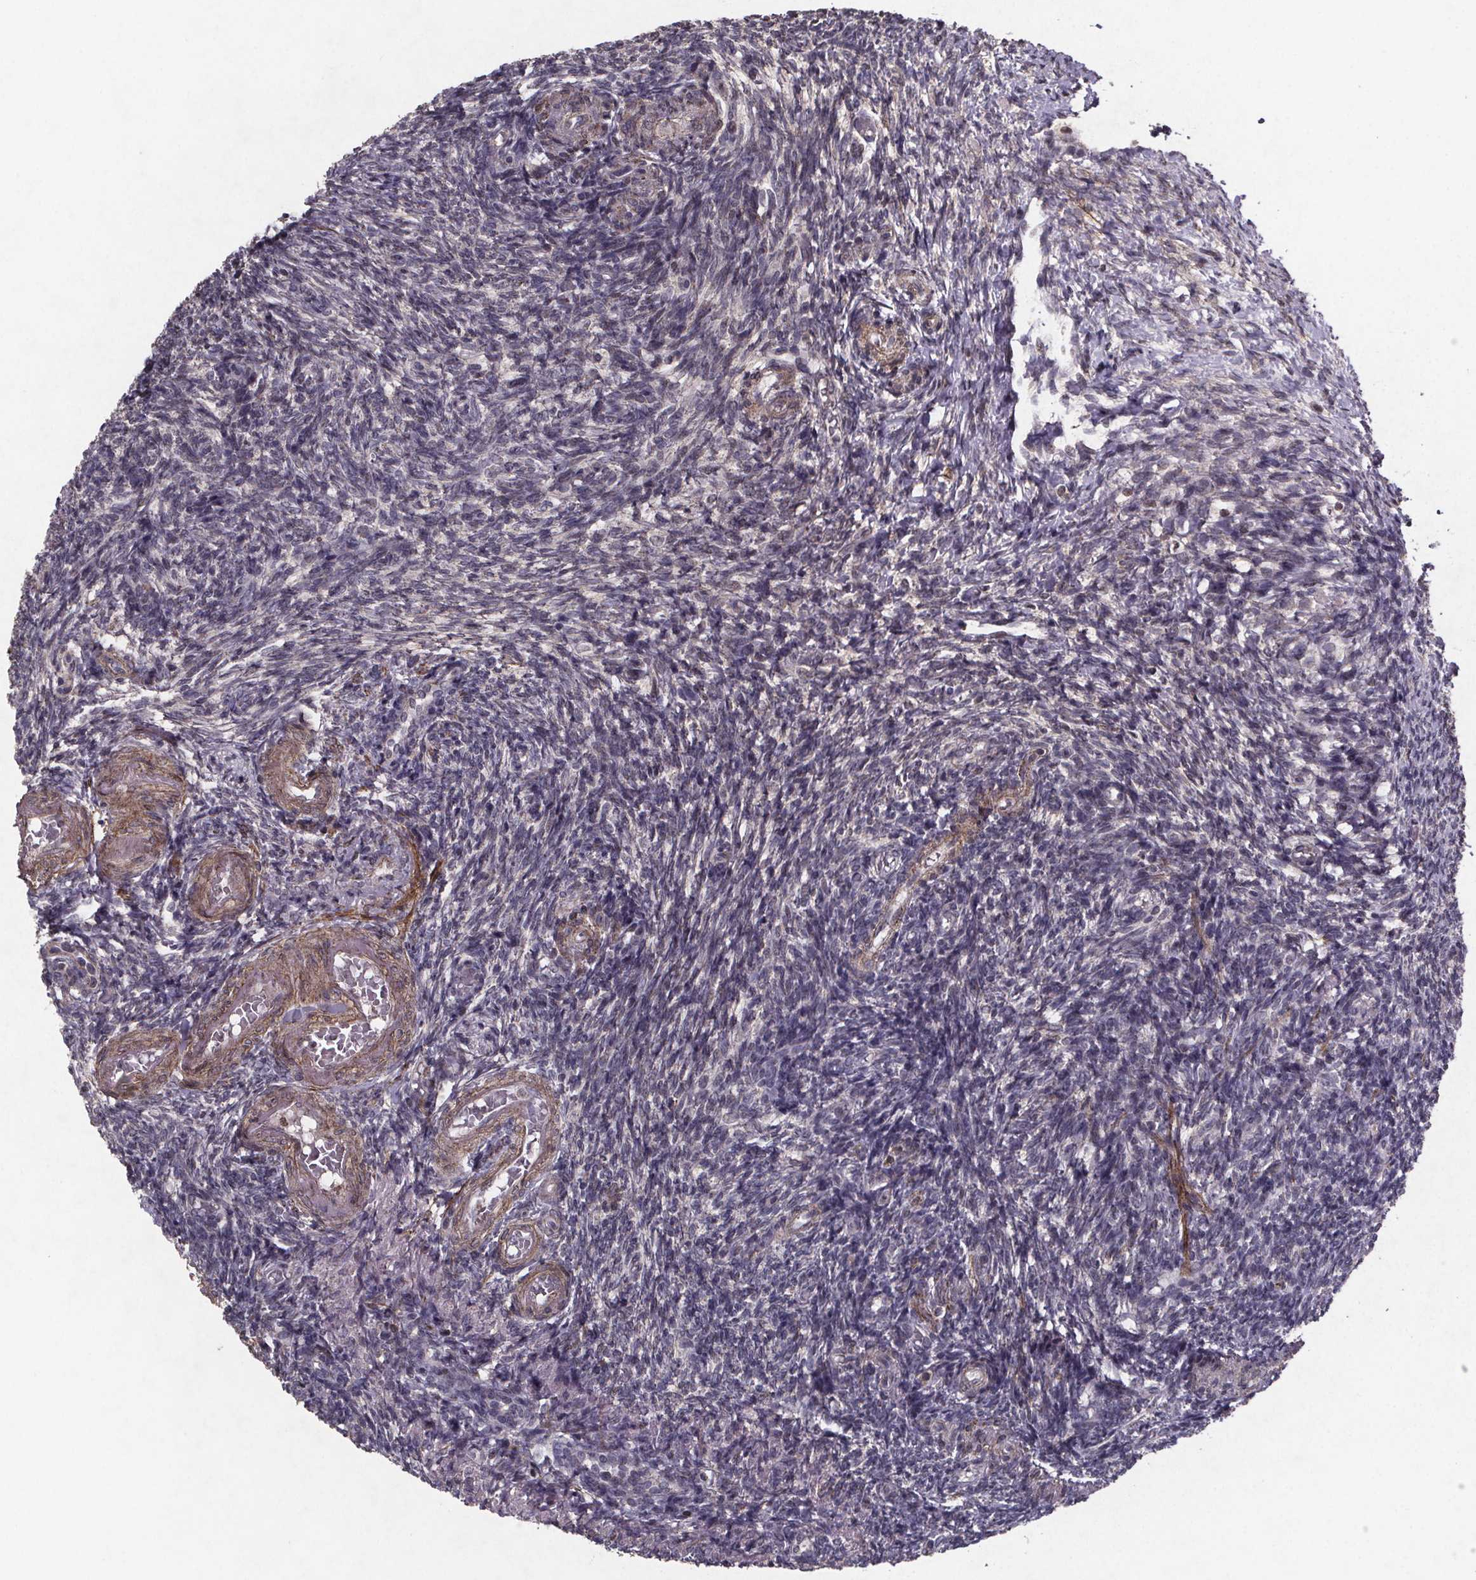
{"staining": {"intensity": "negative", "quantity": "none", "location": "none"}, "tissue": "ovary", "cell_type": "Ovarian stroma cells", "image_type": "normal", "snomed": [{"axis": "morphology", "description": "Normal tissue, NOS"}, {"axis": "topography", "description": "Ovary"}], "caption": "IHC histopathology image of benign ovary: human ovary stained with DAB (3,3'-diaminobenzidine) reveals no significant protein staining in ovarian stroma cells.", "gene": "PALLD", "patient": {"sex": "female", "age": 39}}